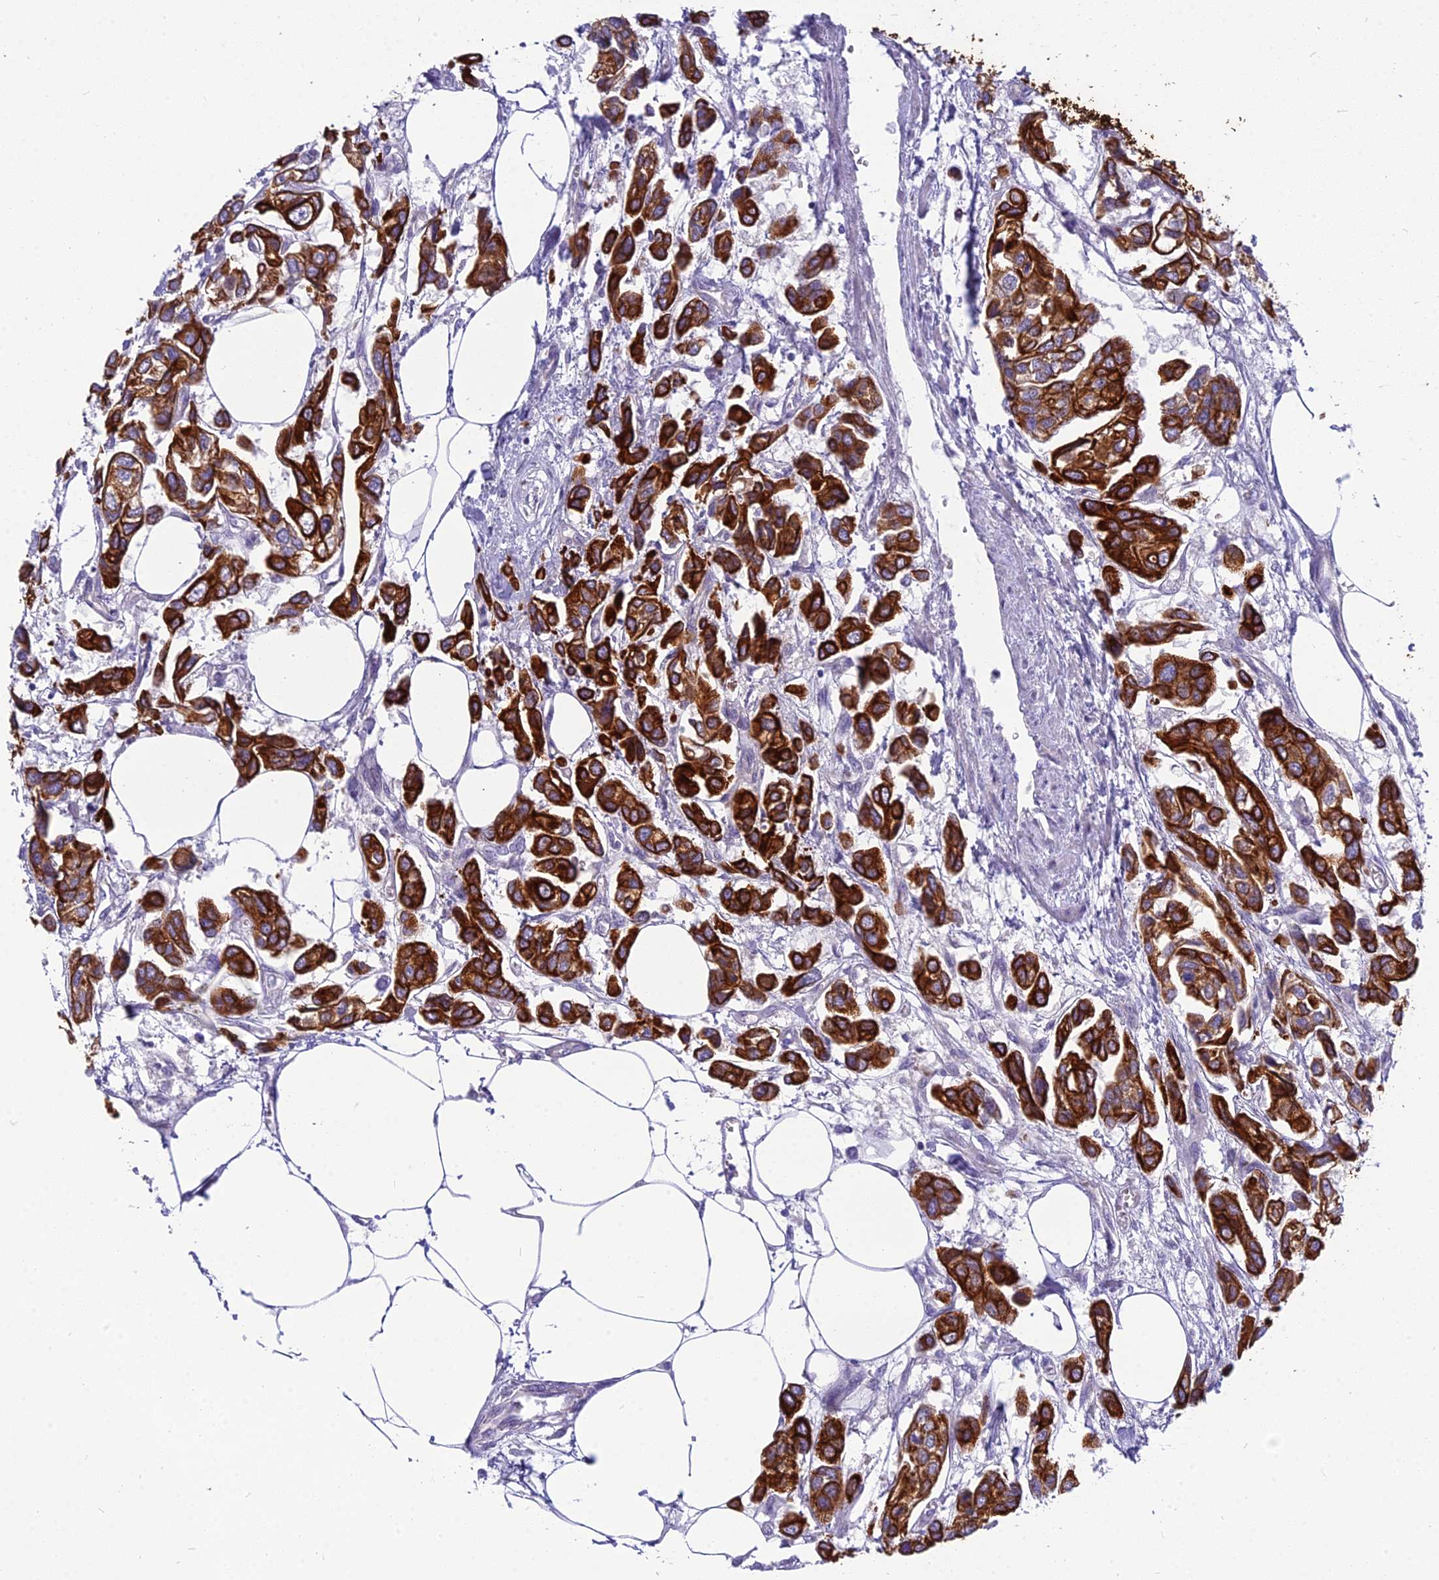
{"staining": {"intensity": "strong", "quantity": ">75%", "location": "cytoplasmic/membranous"}, "tissue": "urothelial cancer", "cell_type": "Tumor cells", "image_type": "cancer", "snomed": [{"axis": "morphology", "description": "Urothelial carcinoma, High grade"}, {"axis": "topography", "description": "Urinary bladder"}], "caption": "IHC (DAB (3,3'-diaminobenzidine)) staining of urothelial carcinoma (high-grade) reveals strong cytoplasmic/membranous protein staining in approximately >75% of tumor cells.", "gene": "RBM41", "patient": {"sex": "male", "age": 67}}